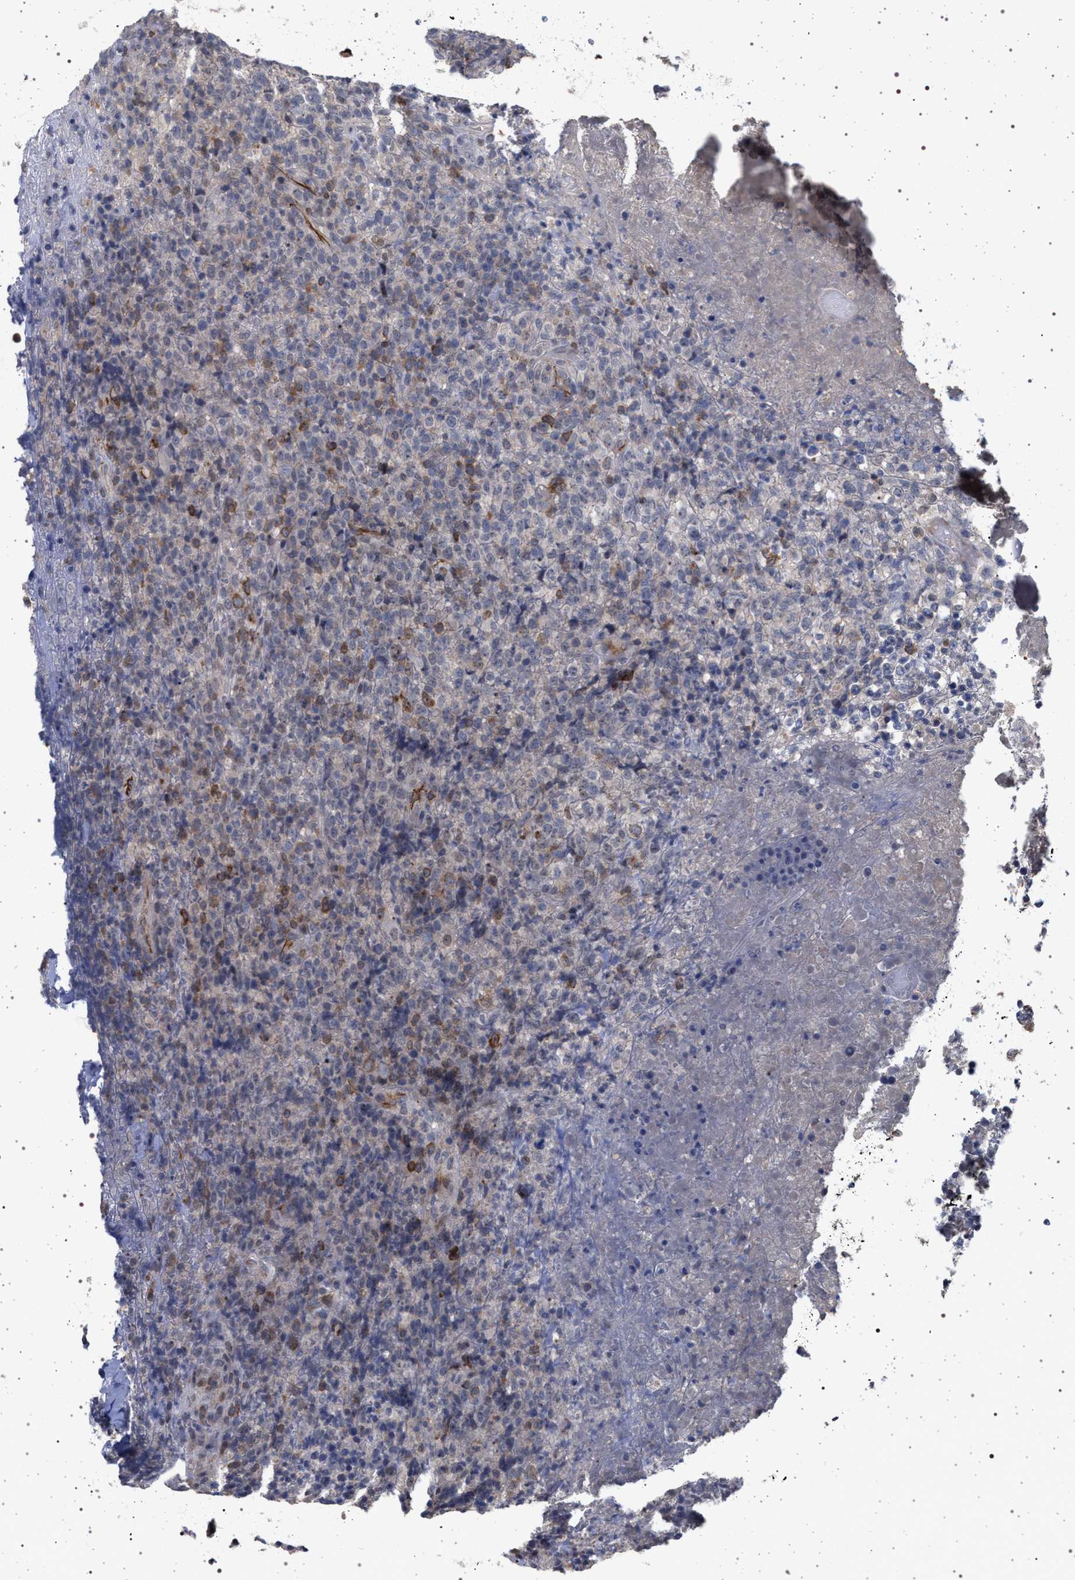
{"staining": {"intensity": "moderate", "quantity": "25%-75%", "location": "cytoplasmic/membranous"}, "tissue": "lymphoma", "cell_type": "Tumor cells", "image_type": "cancer", "snomed": [{"axis": "morphology", "description": "Malignant lymphoma, non-Hodgkin's type, Low grade"}, {"axis": "topography", "description": "Lymph node"}], "caption": "Approximately 25%-75% of tumor cells in lymphoma demonstrate moderate cytoplasmic/membranous protein positivity as visualized by brown immunohistochemical staining.", "gene": "RBM48", "patient": {"sex": "male", "age": 66}}